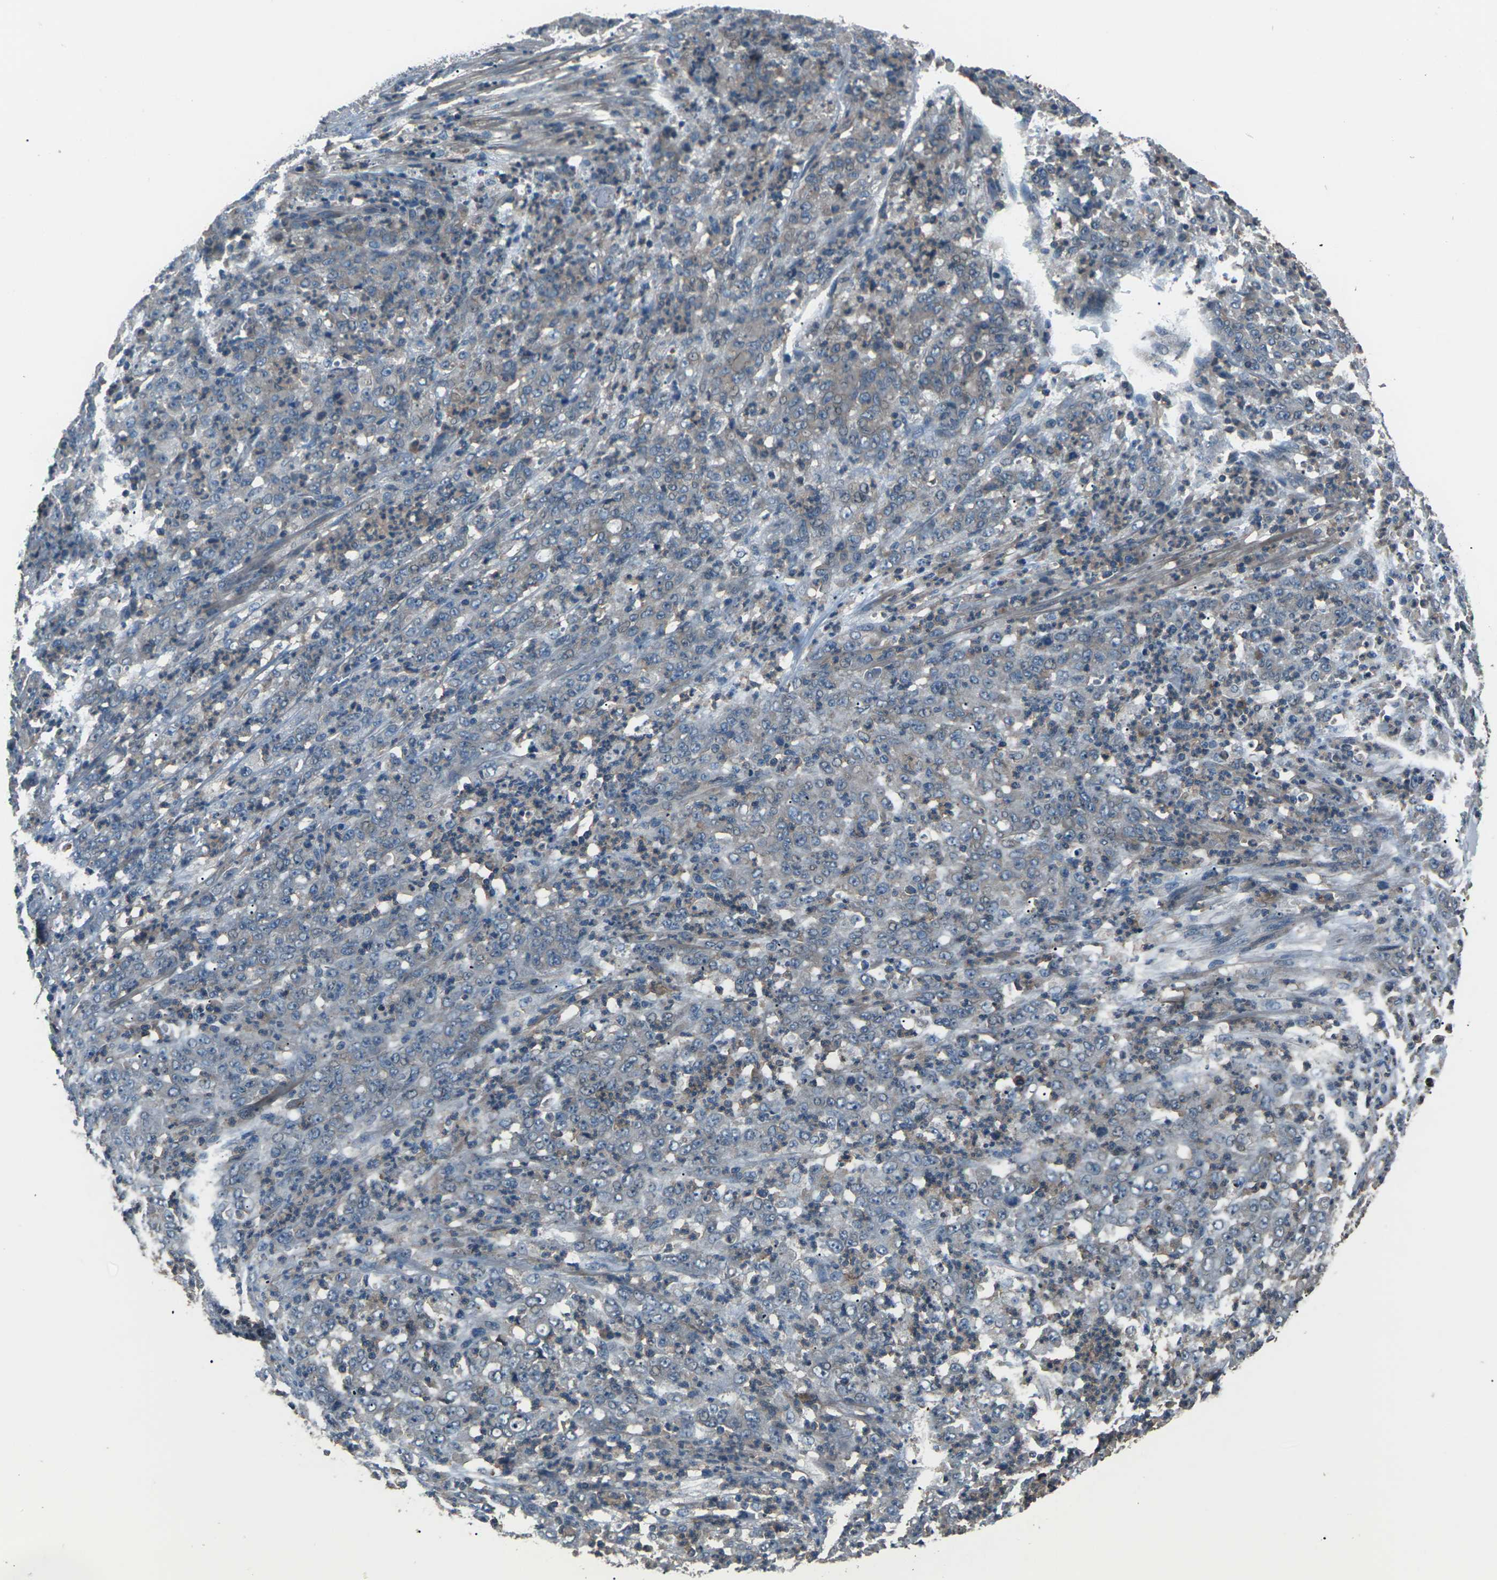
{"staining": {"intensity": "weak", "quantity": "<25%", "location": "cytoplasmic/membranous"}, "tissue": "stomach cancer", "cell_type": "Tumor cells", "image_type": "cancer", "snomed": [{"axis": "morphology", "description": "Adenocarcinoma, NOS"}, {"axis": "topography", "description": "Stomach, lower"}], "caption": "Image shows no protein expression in tumor cells of adenocarcinoma (stomach) tissue. Nuclei are stained in blue.", "gene": "CMTM4", "patient": {"sex": "female", "age": 71}}